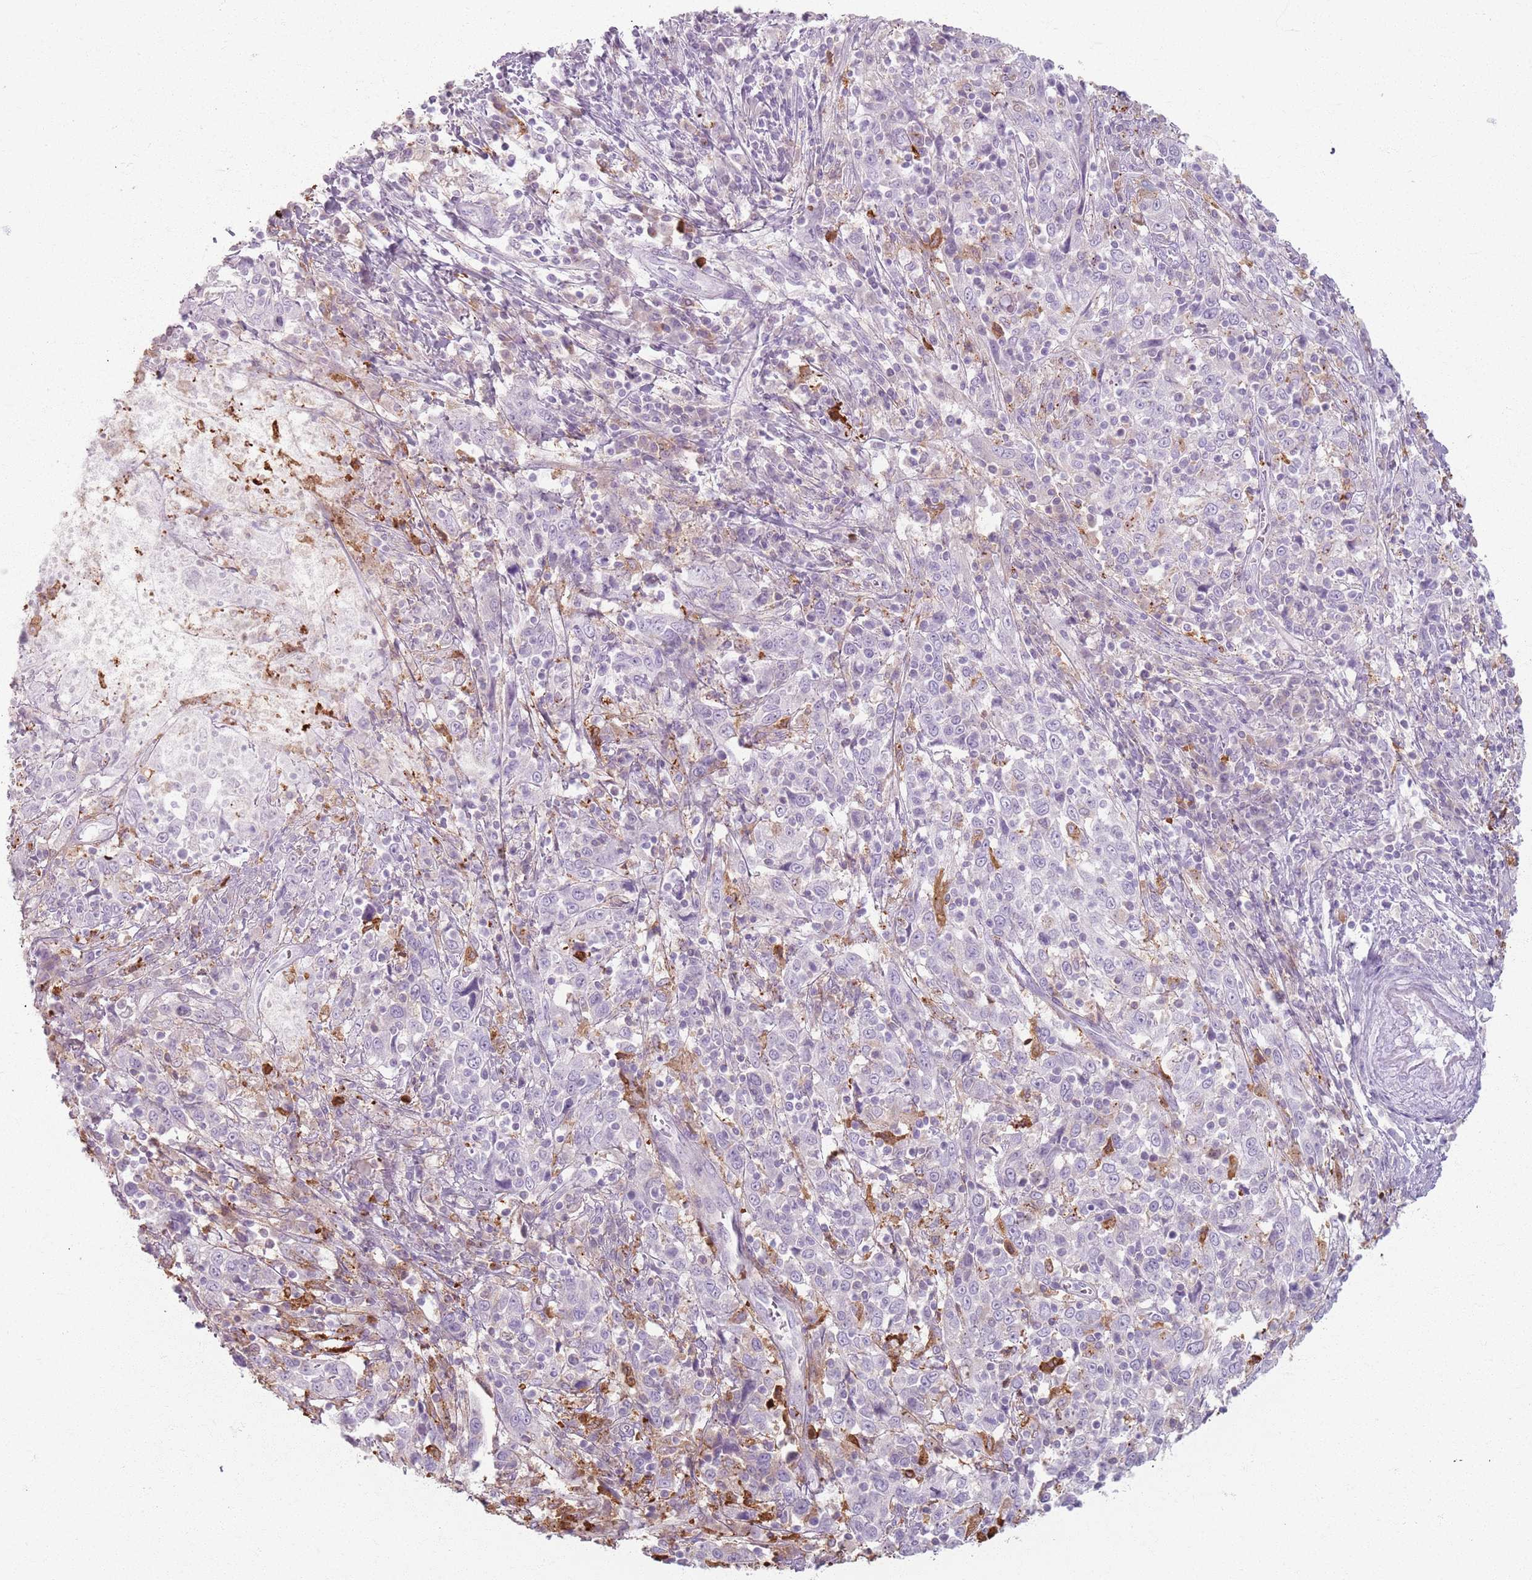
{"staining": {"intensity": "negative", "quantity": "none", "location": "none"}, "tissue": "cervical cancer", "cell_type": "Tumor cells", "image_type": "cancer", "snomed": [{"axis": "morphology", "description": "Squamous cell carcinoma, NOS"}, {"axis": "topography", "description": "Cervix"}], "caption": "Cervical squamous cell carcinoma stained for a protein using IHC exhibits no expression tumor cells.", "gene": "GDPGP1", "patient": {"sex": "female", "age": 46}}